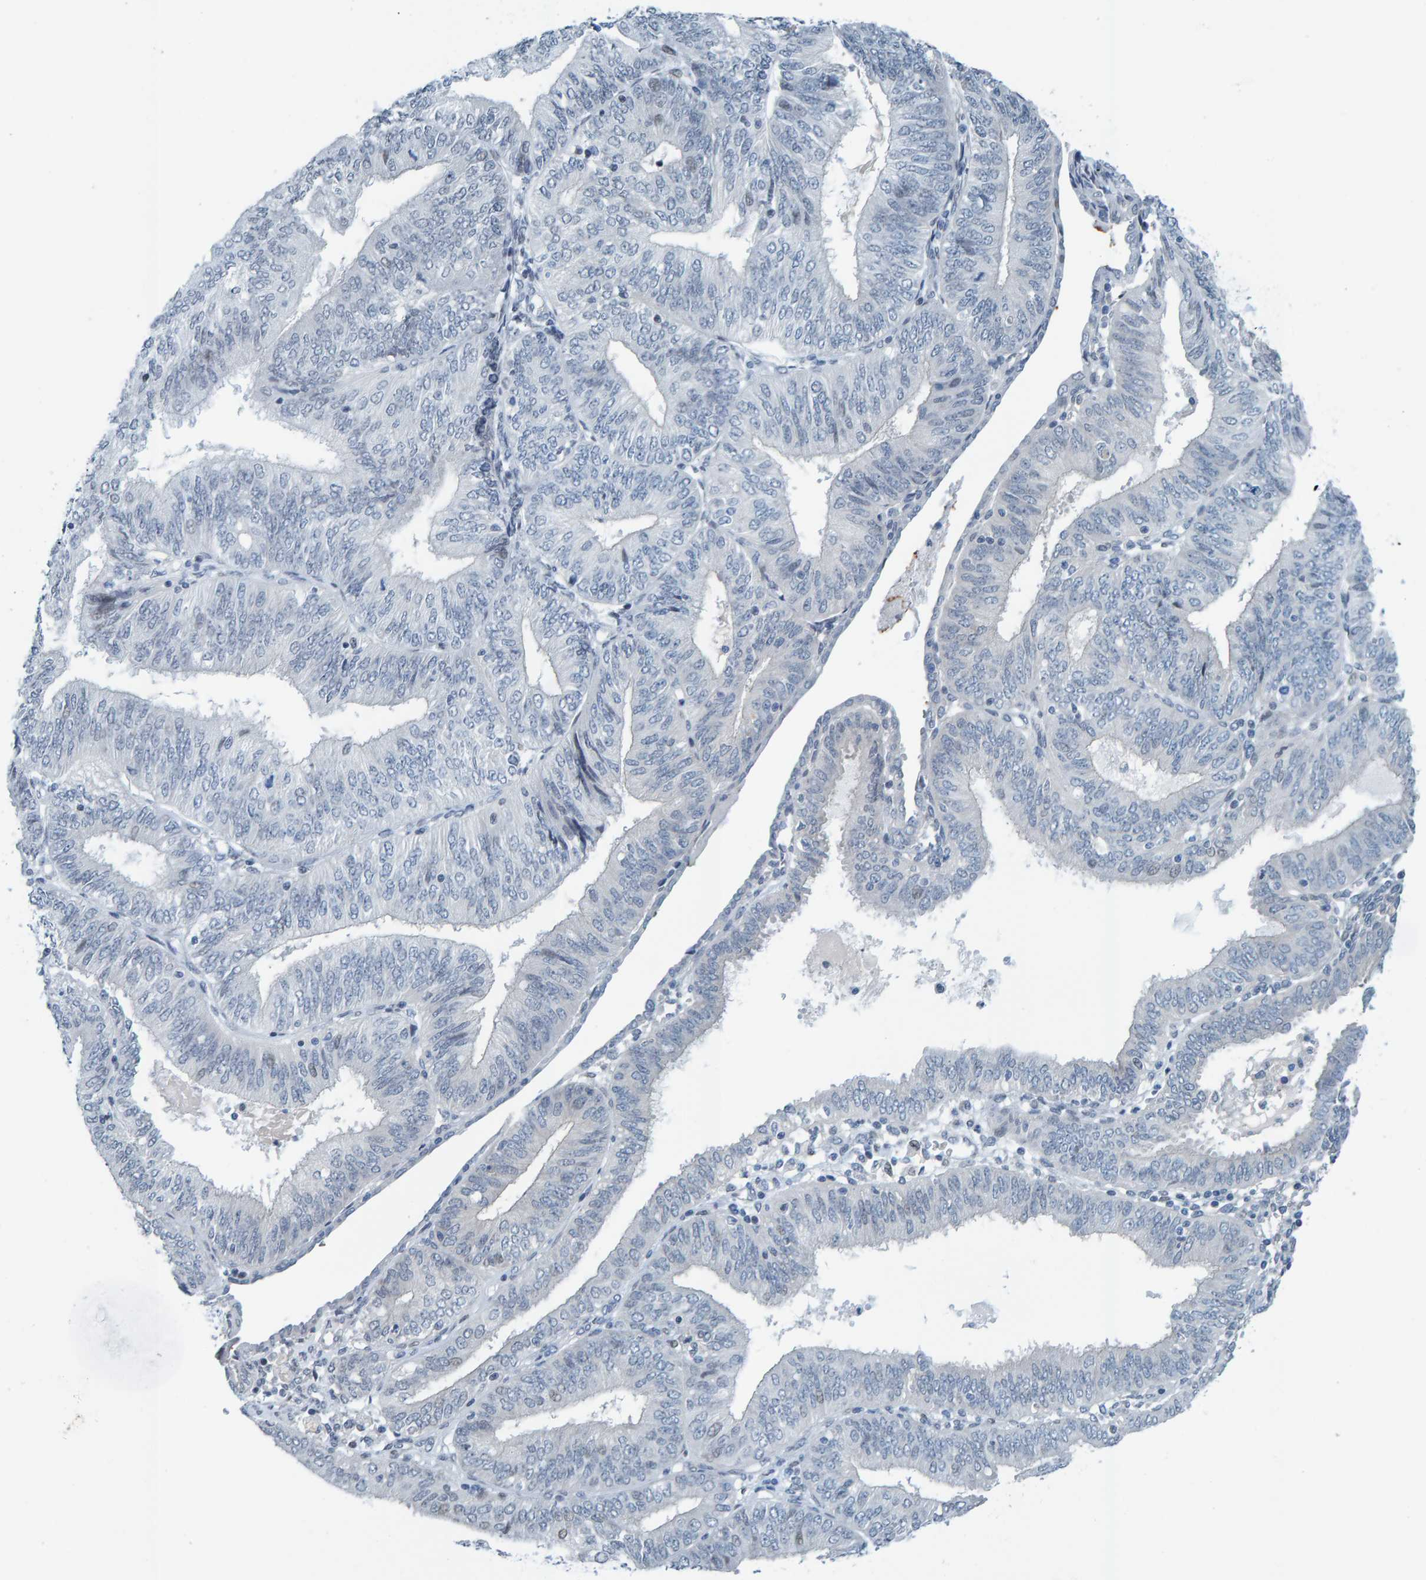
{"staining": {"intensity": "negative", "quantity": "none", "location": "none"}, "tissue": "endometrial cancer", "cell_type": "Tumor cells", "image_type": "cancer", "snomed": [{"axis": "morphology", "description": "Adenocarcinoma, NOS"}, {"axis": "topography", "description": "Endometrium"}], "caption": "The immunohistochemistry (IHC) image has no significant expression in tumor cells of endometrial cancer (adenocarcinoma) tissue.", "gene": "CNP", "patient": {"sex": "female", "age": 58}}